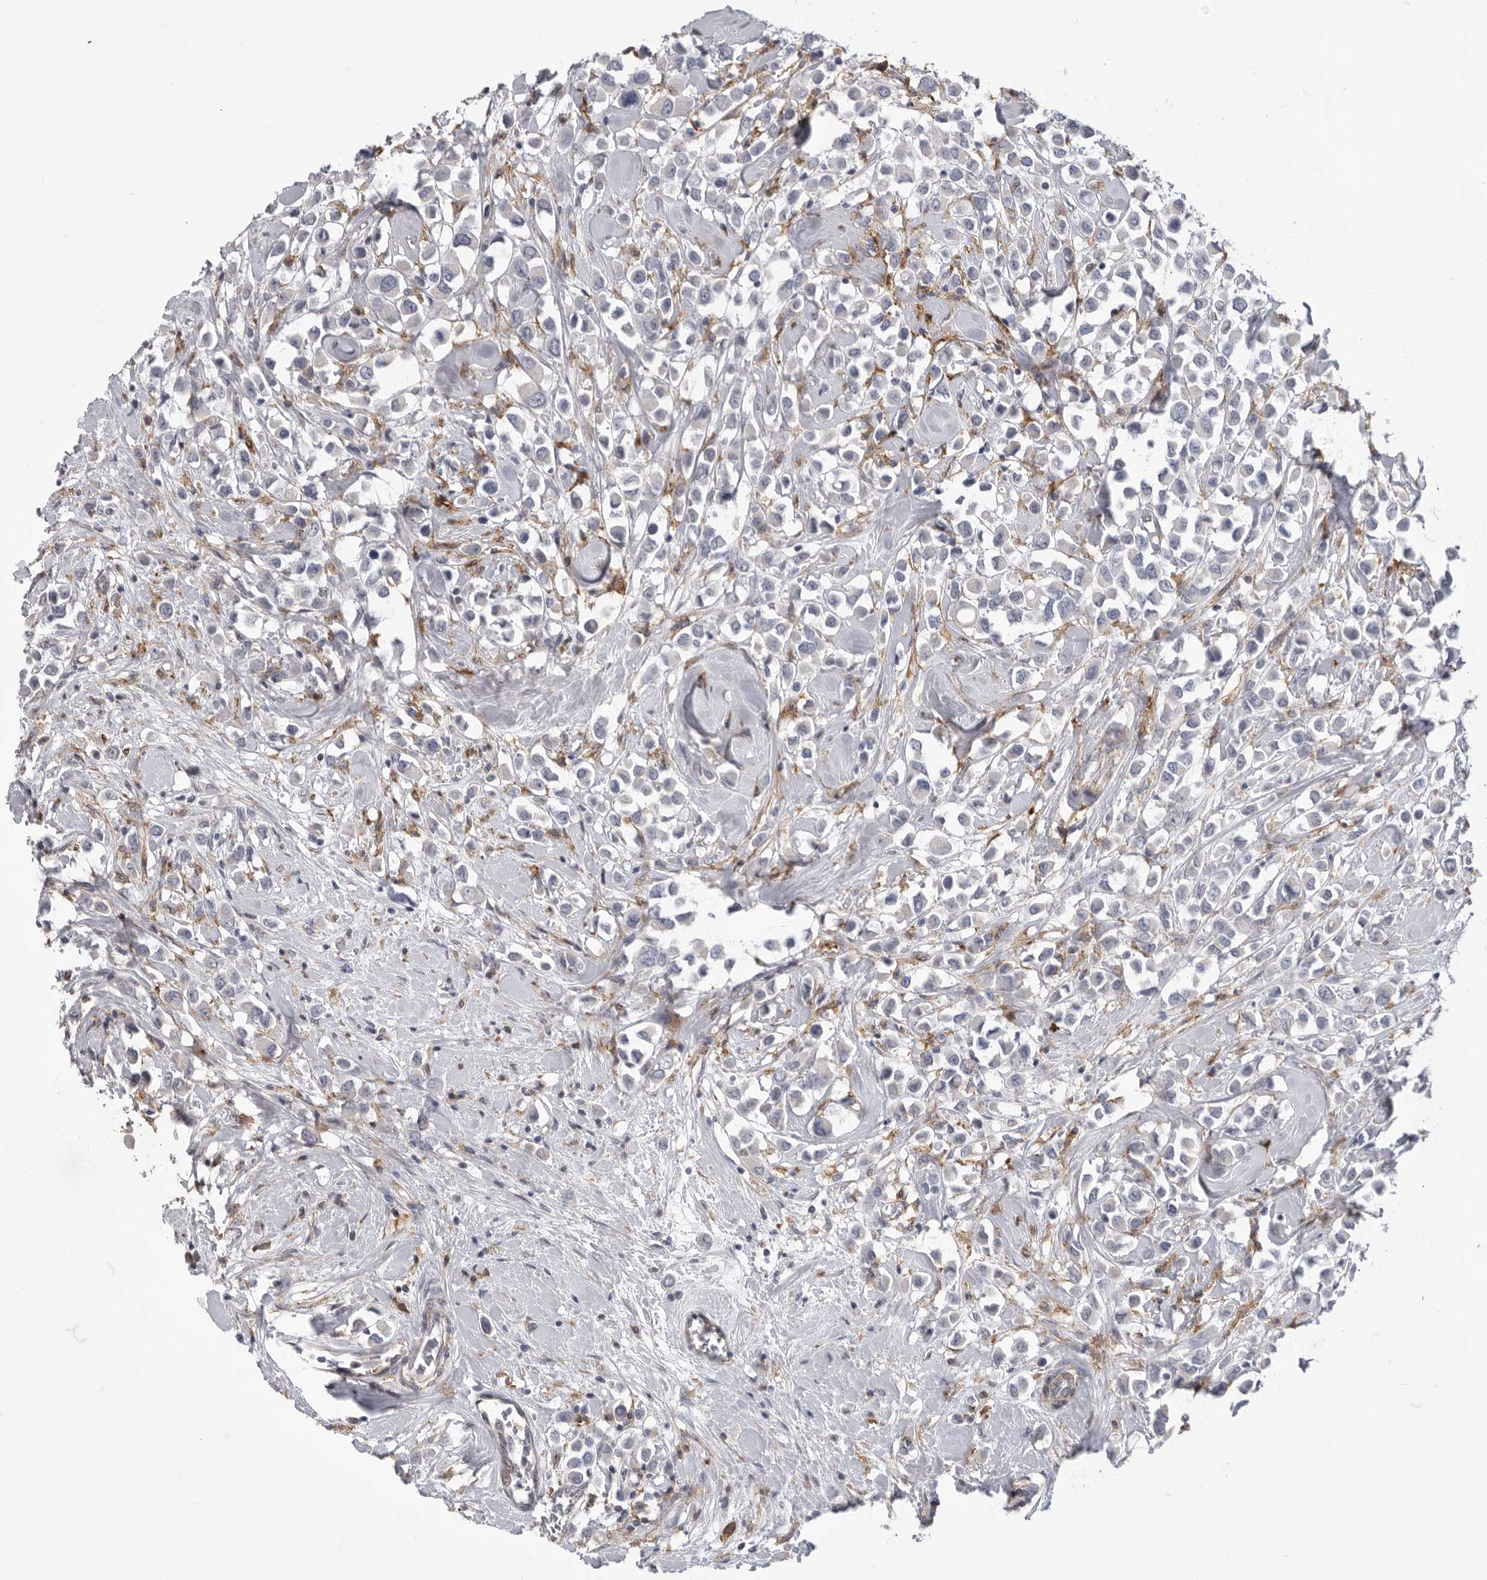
{"staining": {"intensity": "negative", "quantity": "none", "location": "none"}, "tissue": "breast cancer", "cell_type": "Tumor cells", "image_type": "cancer", "snomed": [{"axis": "morphology", "description": "Duct carcinoma"}, {"axis": "topography", "description": "Breast"}], "caption": "Human breast invasive ductal carcinoma stained for a protein using immunohistochemistry (IHC) reveals no staining in tumor cells.", "gene": "SIGLEC10", "patient": {"sex": "female", "age": 61}}